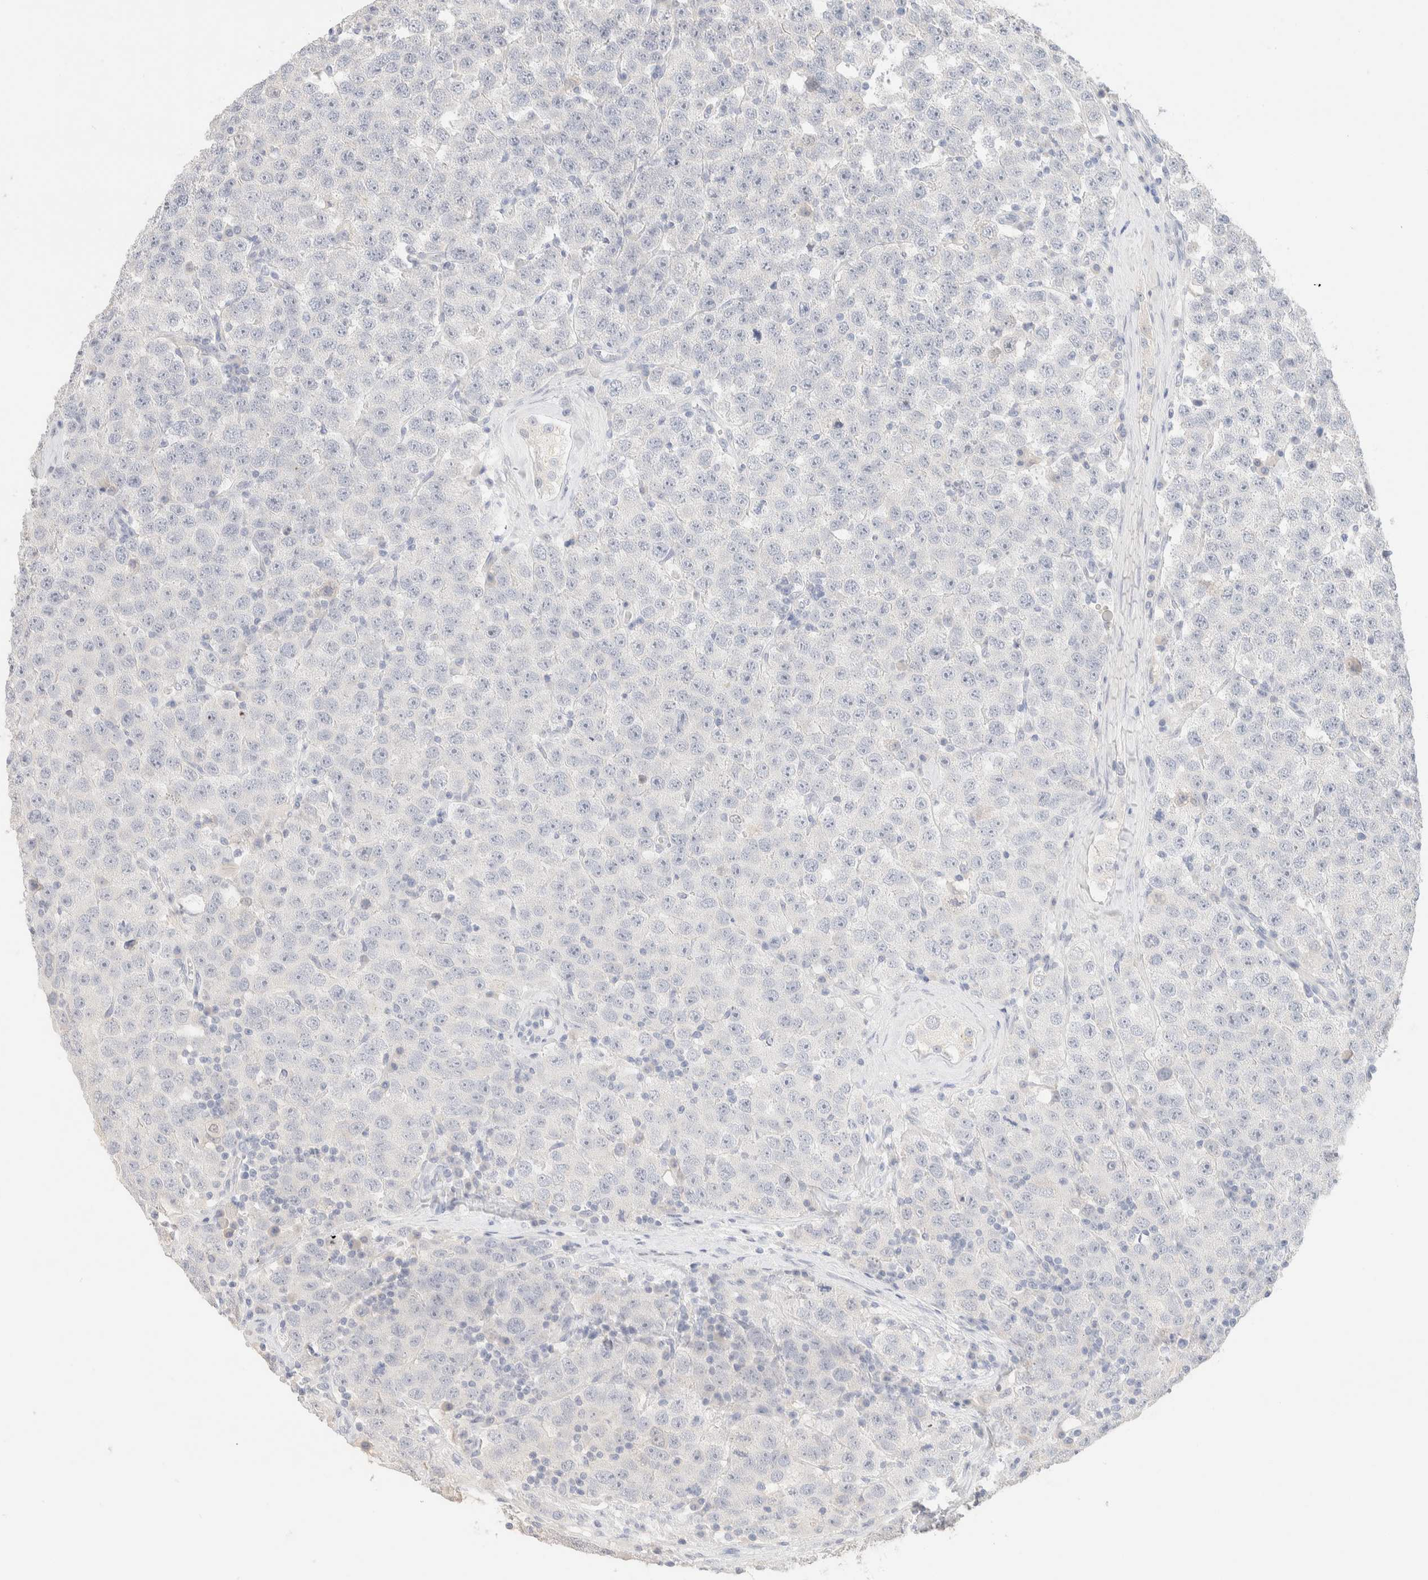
{"staining": {"intensity": "negative", "quantity": "none", "location": "none"}, "tissue": "testis cancer", "cell_type": "Tumor cells", "image_type": "cancer", "snomed": [{"axis": "morphology", "description": "Seminoma, NOS"}, {"axis": "topography", "description": "Testis"}], "caption": "DAB (3,3'-diaminobenzidine) immunohistochemical staining of human testis cancer shows no significant staining in tumor cells. Nuclei are stained in blue.", "gene": "RIDA", "patient": {"sex": "male", "age": 28}}